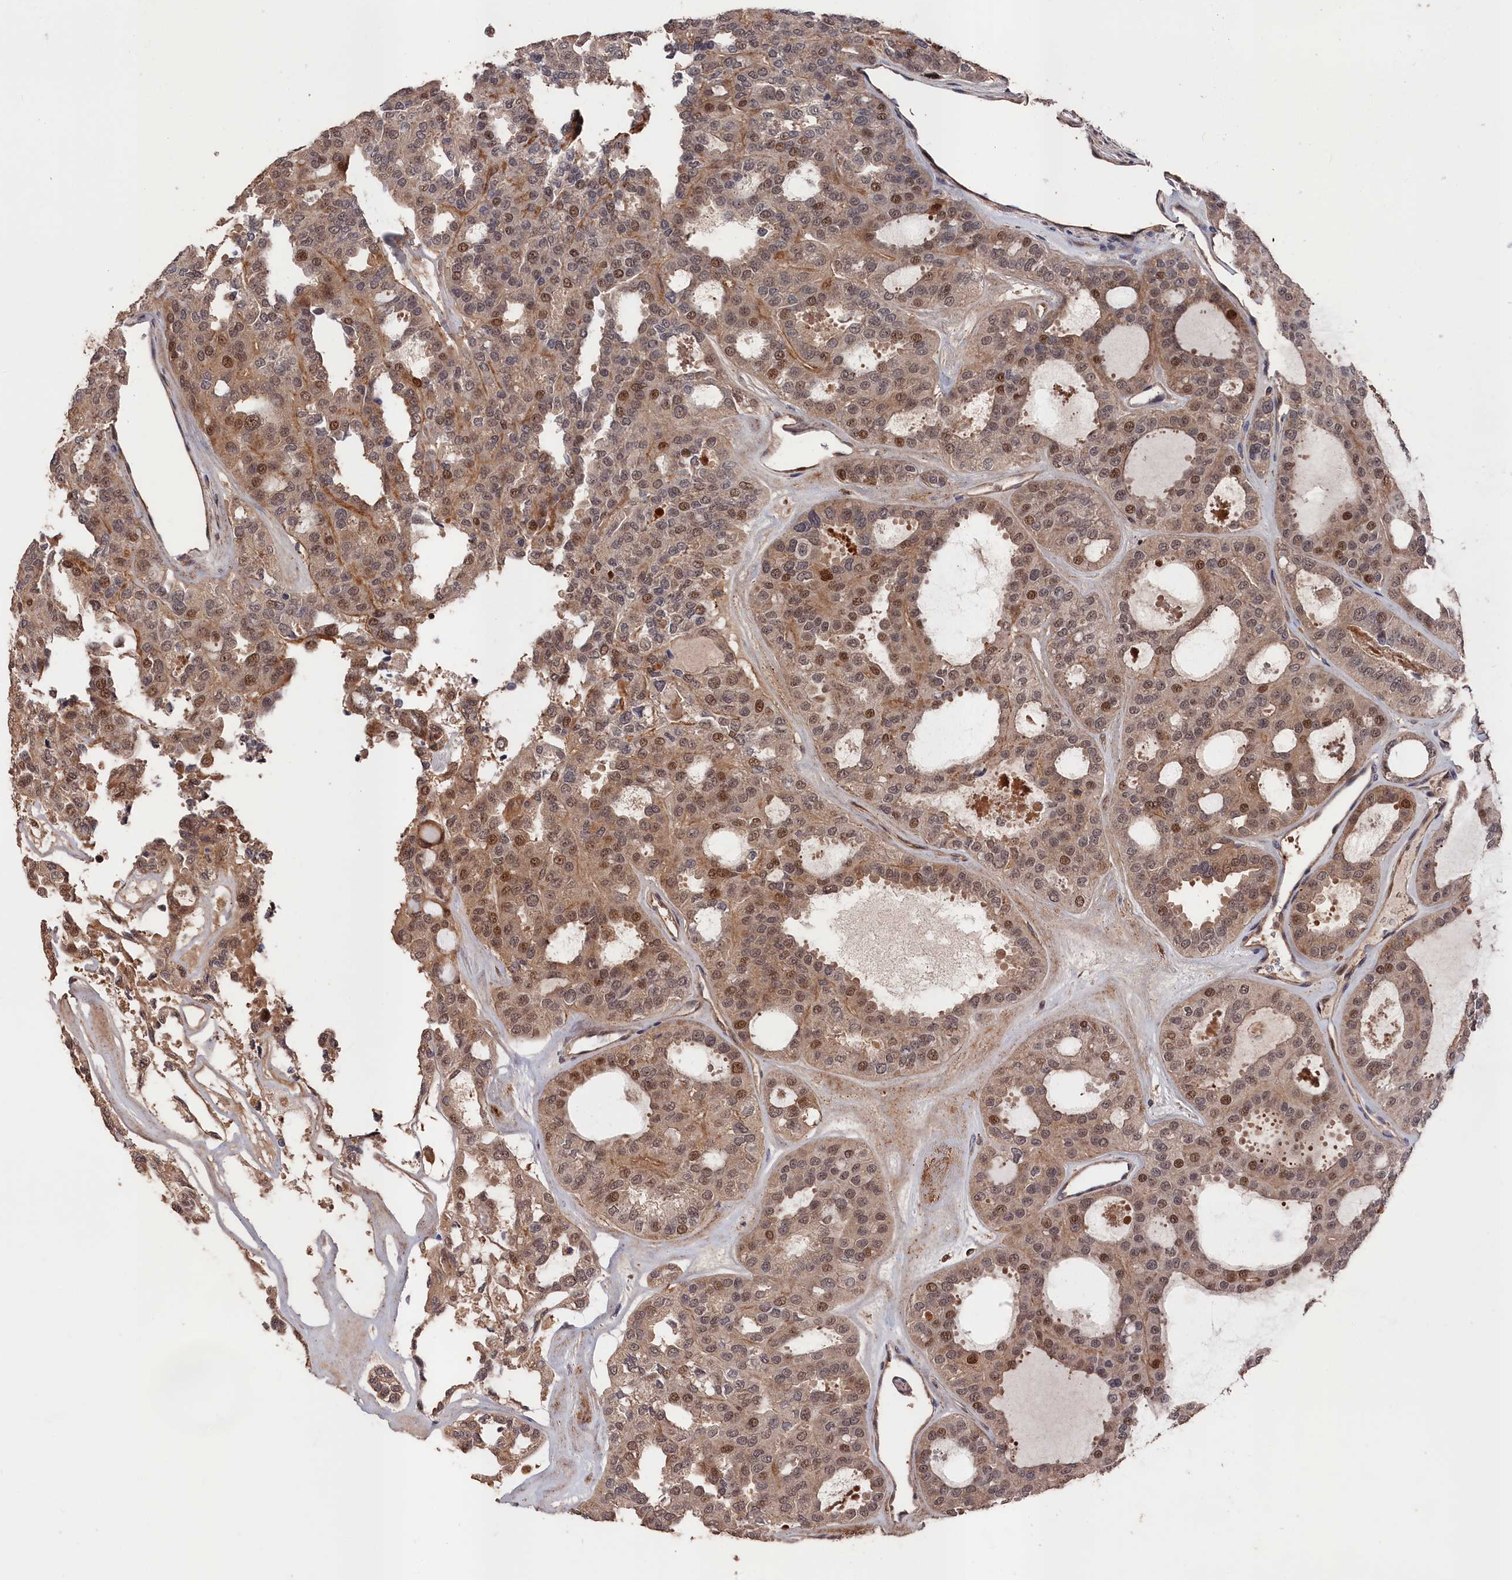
{"staining": {"intensity": "moderate", "quantity": ">75%", "location": "nuclear"}, "tissue": "thyroid cancer", "cell_type": "Tumor cells", "image_type": "cancer", "snomed": [{"axis": "morphology", "description": "Follicular adenoma carcinoma, NOS"}, {"axis": "topography", "description": "Thyroid gland"}], "caption": "Thyroid cancer (follicular adenoma carcinoma) tissue demonstrates moderate nuclear positivity in about >75% of tumor cells", "gene": "RMI2", "patient": {"sex": "male", "age": 75}}